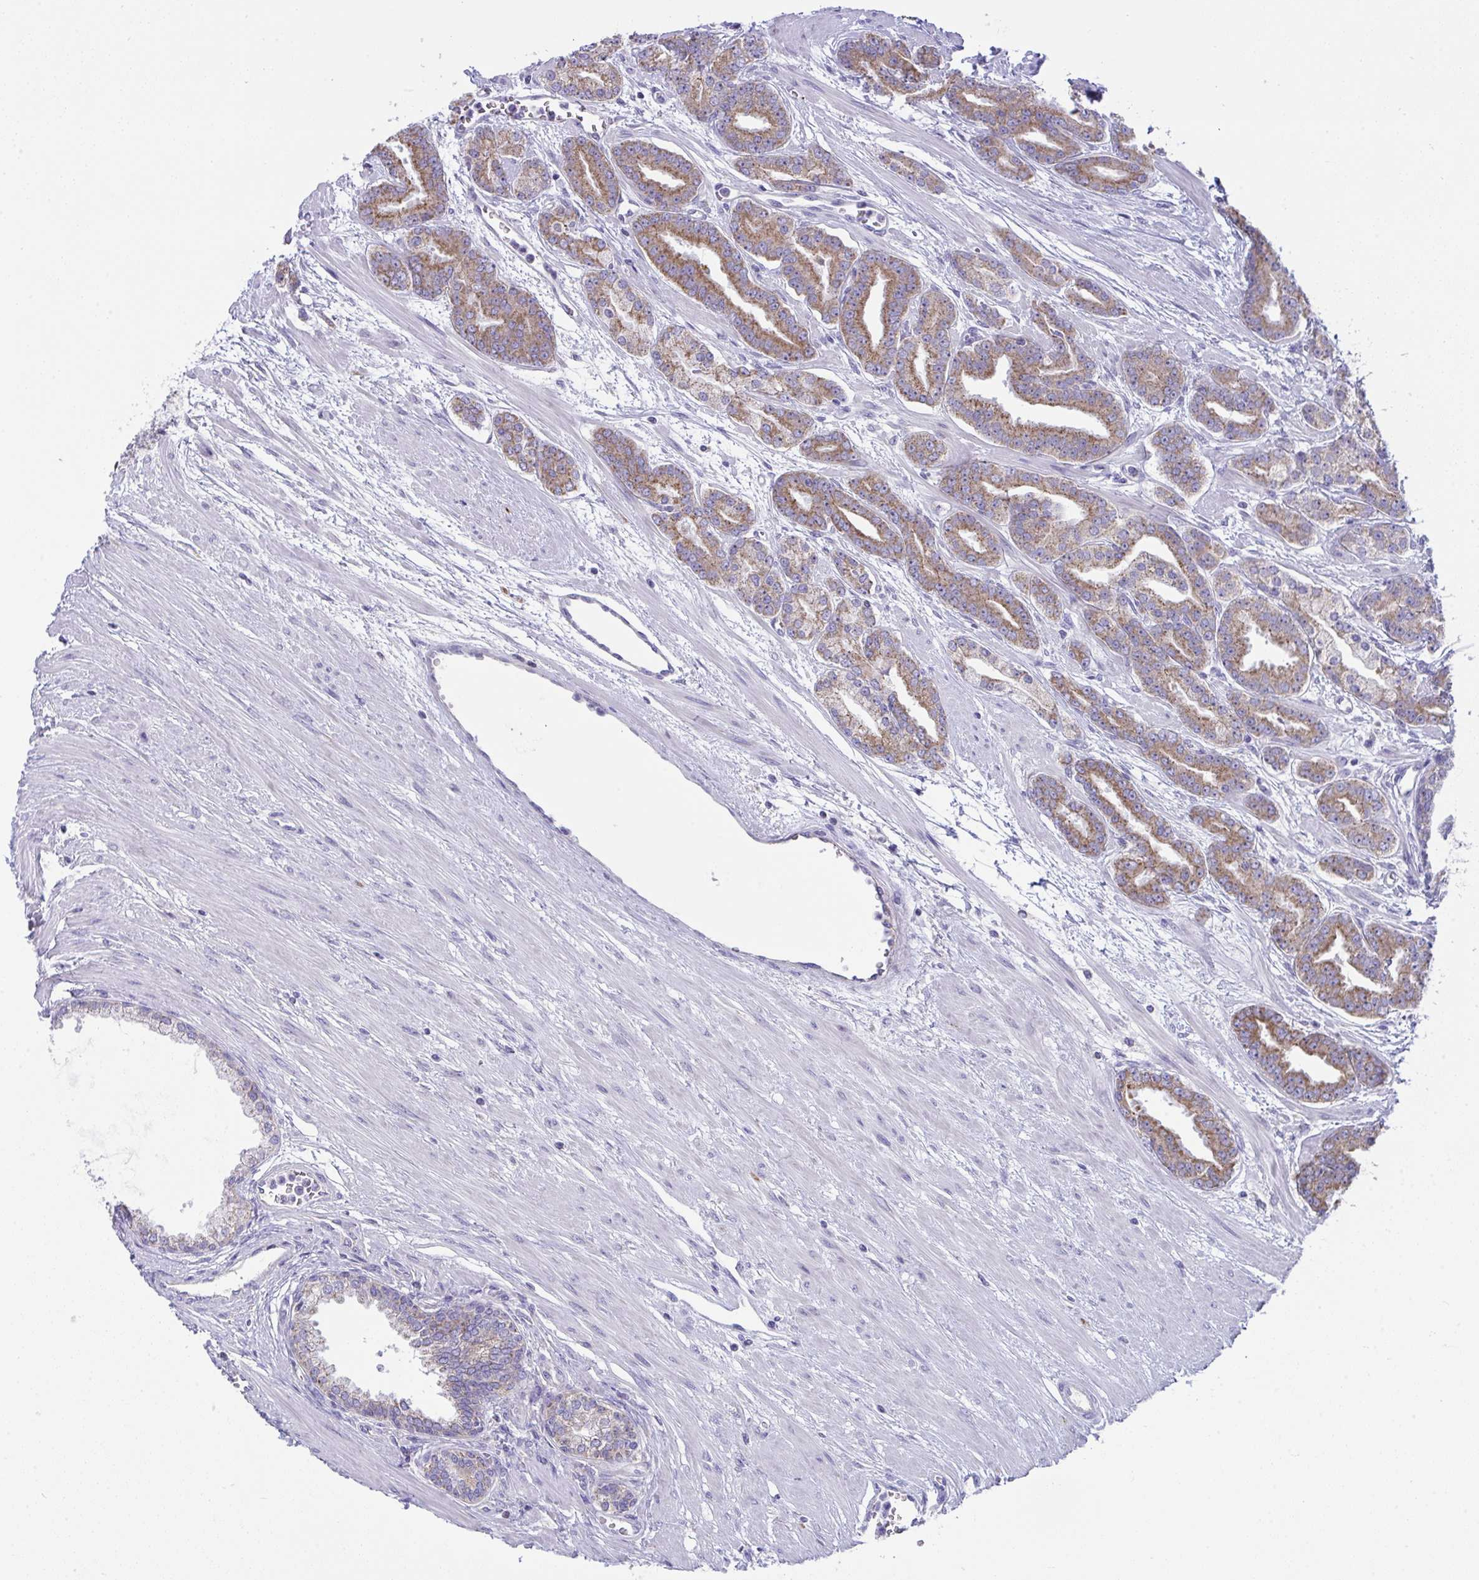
{"staining": {"intensity": "moderate", "quantity": ">75%", "location": "cytoplasmic/membranous"}, "tissue": "prostate cancer", "cell_type": "Tumor cells", "image_type": "cancer", "snomed": [{"axis": "morphology", "description": "Adenocarcinoma, High grade"}, {"axis": "topography", "description": "Prostate"}], "caption": "Protein expression analysis of prostate cancer demonstrates moderate cytoplasmic/membranous expression in approximately >75% of tumor cells.", "gene": "PLA2G12B", "patient": {"sex": "male", "age": 60}}